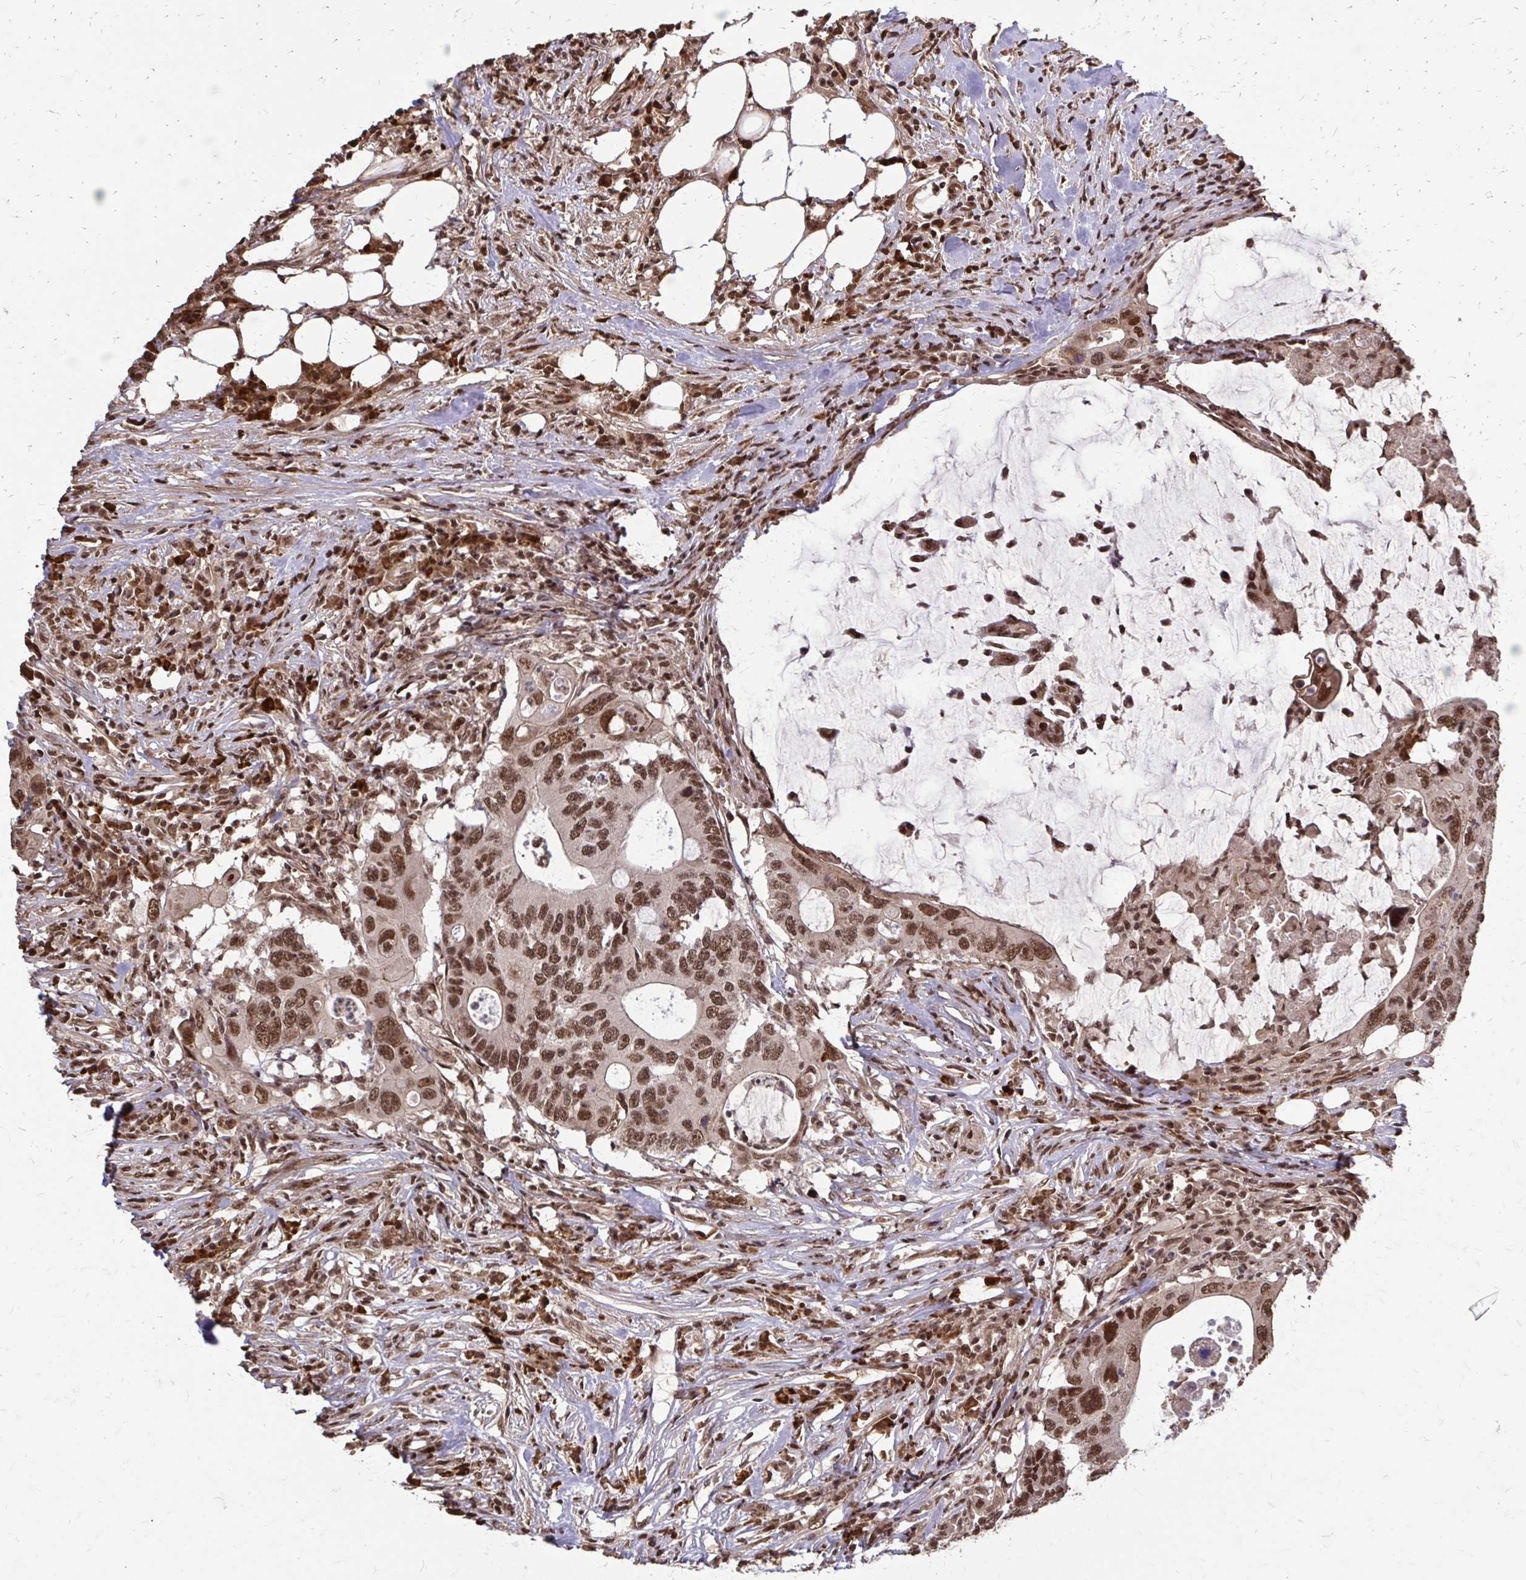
{"staining": {"intensity": "moderate", "quantity": ">75%", "location": "nuclear"}, "tissue": "colorectal cancer", "cell_type": "Tumor cells", "image_type": "cancer", "snomed": [{"axis": "morphology", "description": "Adenocarcinoma, NOS"}, {"axis": "topography", "description": "Colon"}], "caption": "A brown stain labels moderate nuclear expression of a protein in colorectal cancer tumor cells.", "gene": "SS18", "patient": {"sex": "male", "age": 71}}